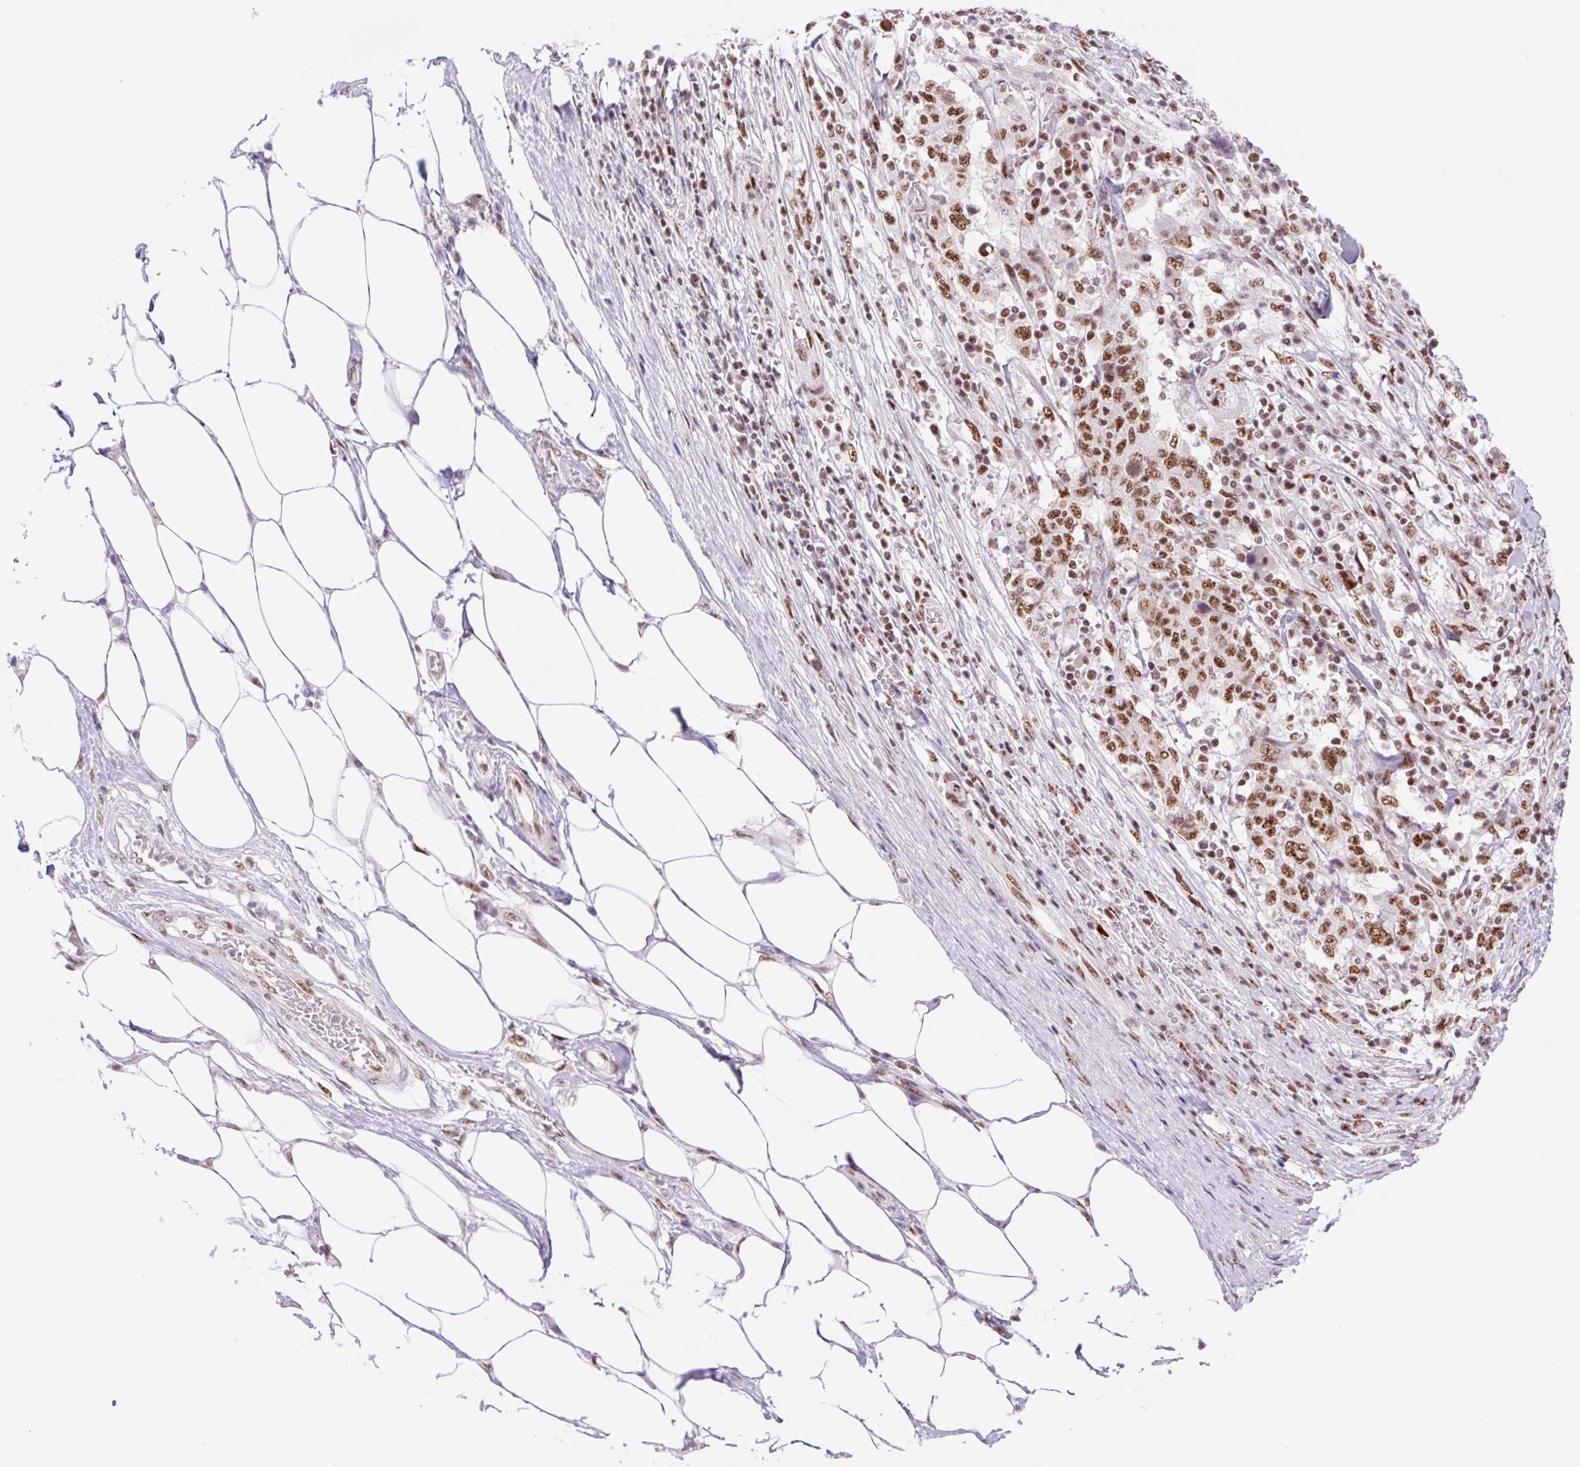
{"staining": {"intensity": "strong", "quantity": ">75%", "location": "nuclear"}, "tissue": "stomach cancer", "cell_type": "Tumor cells", "image_type": "cancer", "snomed": [{"axis": "morphology", "description": "Adenocarcinoma, NOS"}, {"axis": "topography", "description": "Stomach"}], "caption": "Immunohistochemical staining of adenocarcinoma (stomach) demonstrates strong nuclear protein expression in approximately >75% of tumor cells.", "gene": "PRDM11", "patient": {"sex": "male", "age": 59}}